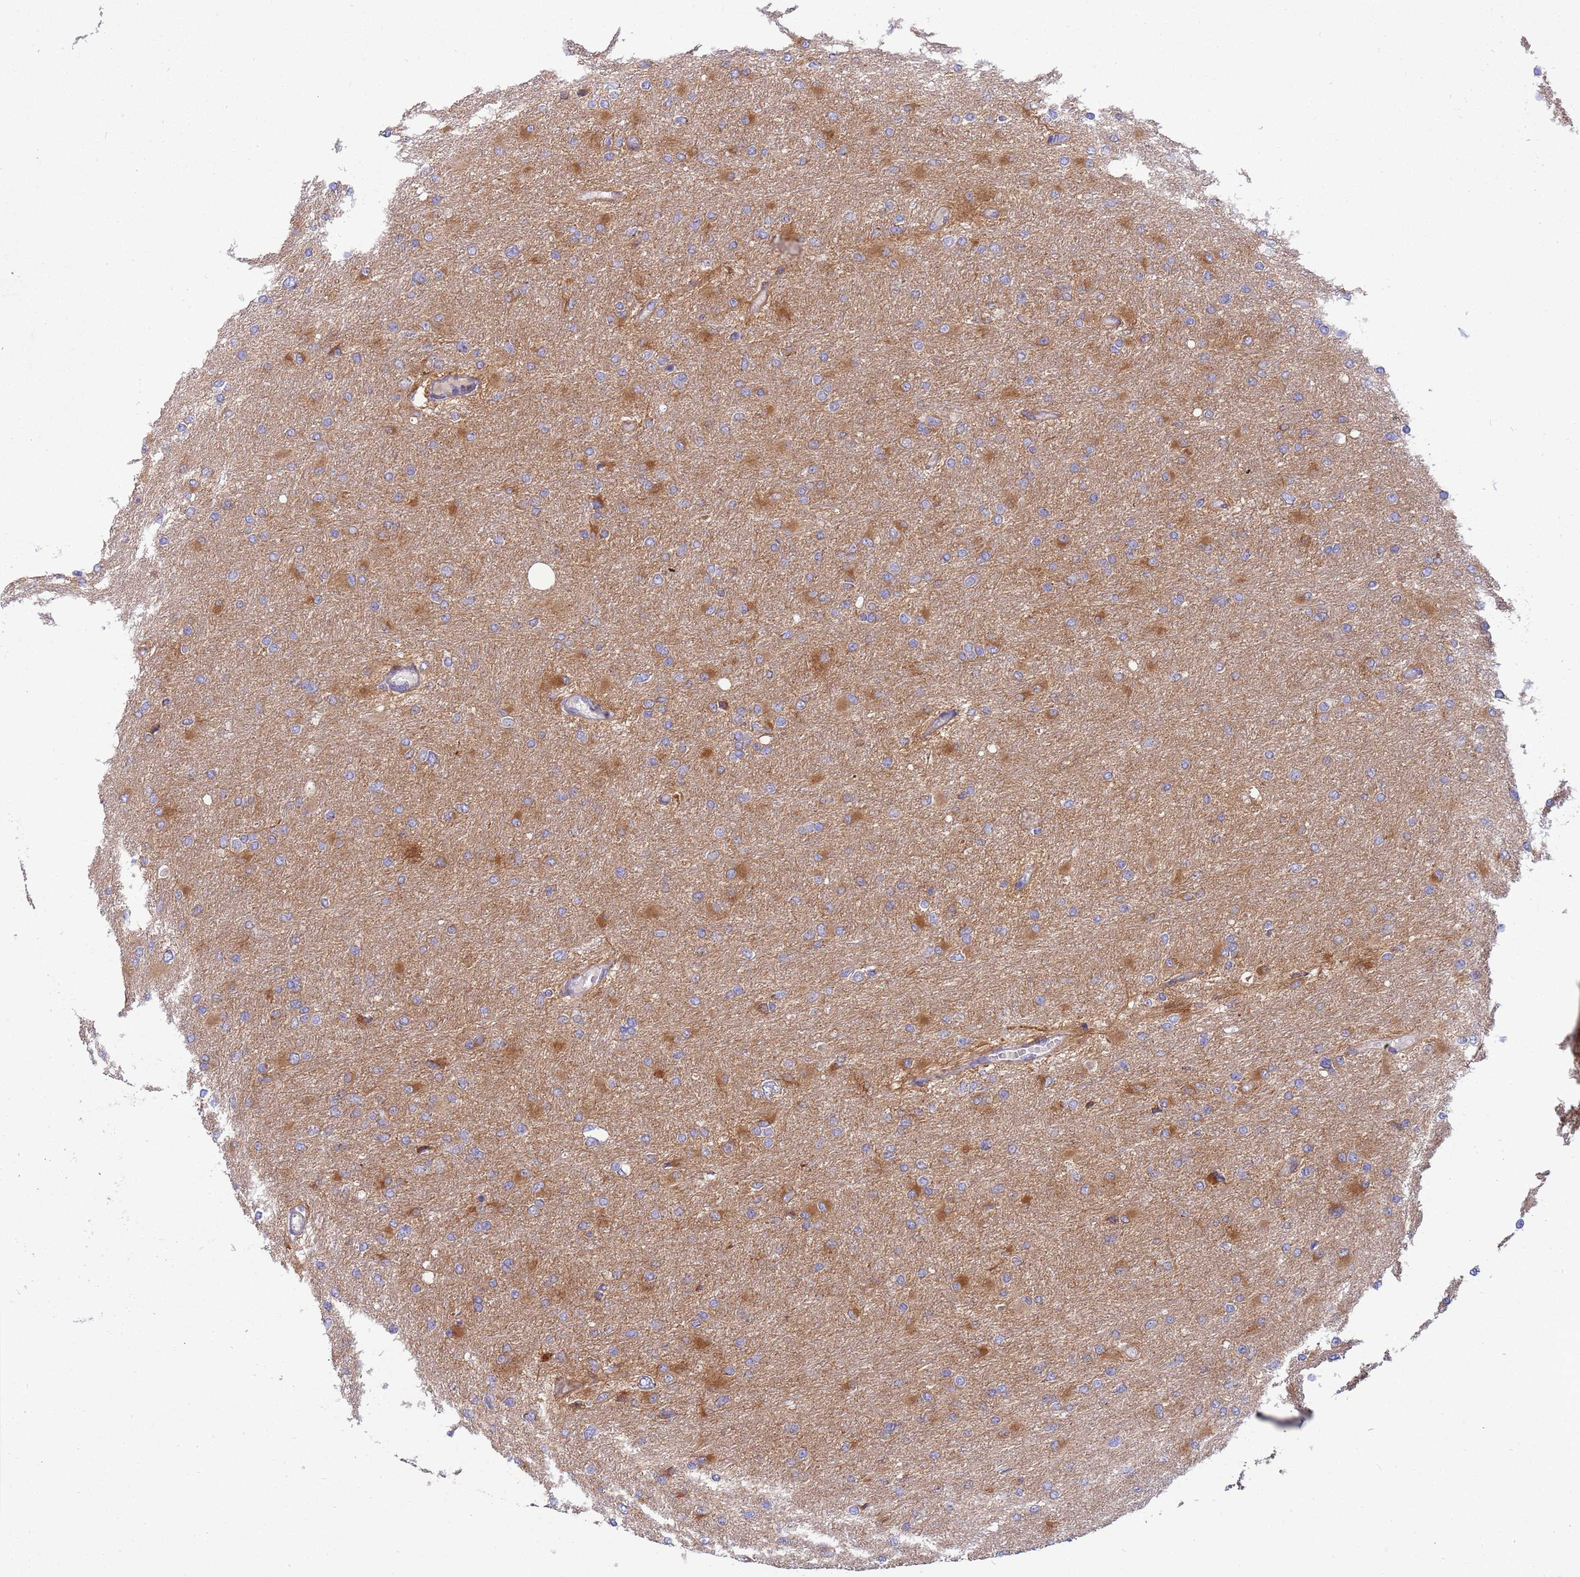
{"staining": {"intensity": "moderate", "quantity": "25%-75%", "location": "cytoplasmic/membranous"}, "tissue": "glioma", "cell_type": "Tumor cells", "image_type": "cancer", "snomed": [{"axis": "morphology", "description": "Glioma, malignant, High grade"}, {"axis": "topography", "description": "Cerebral cortex"}], "caption": "Protein expression analysis of malignant high-grade glioma shows moderate cytoplasmic/membranous expression in about 25%-75% of tumor cells.", "gene": "UQCRQ", "patient": {"sex": "female", "age": 36}}